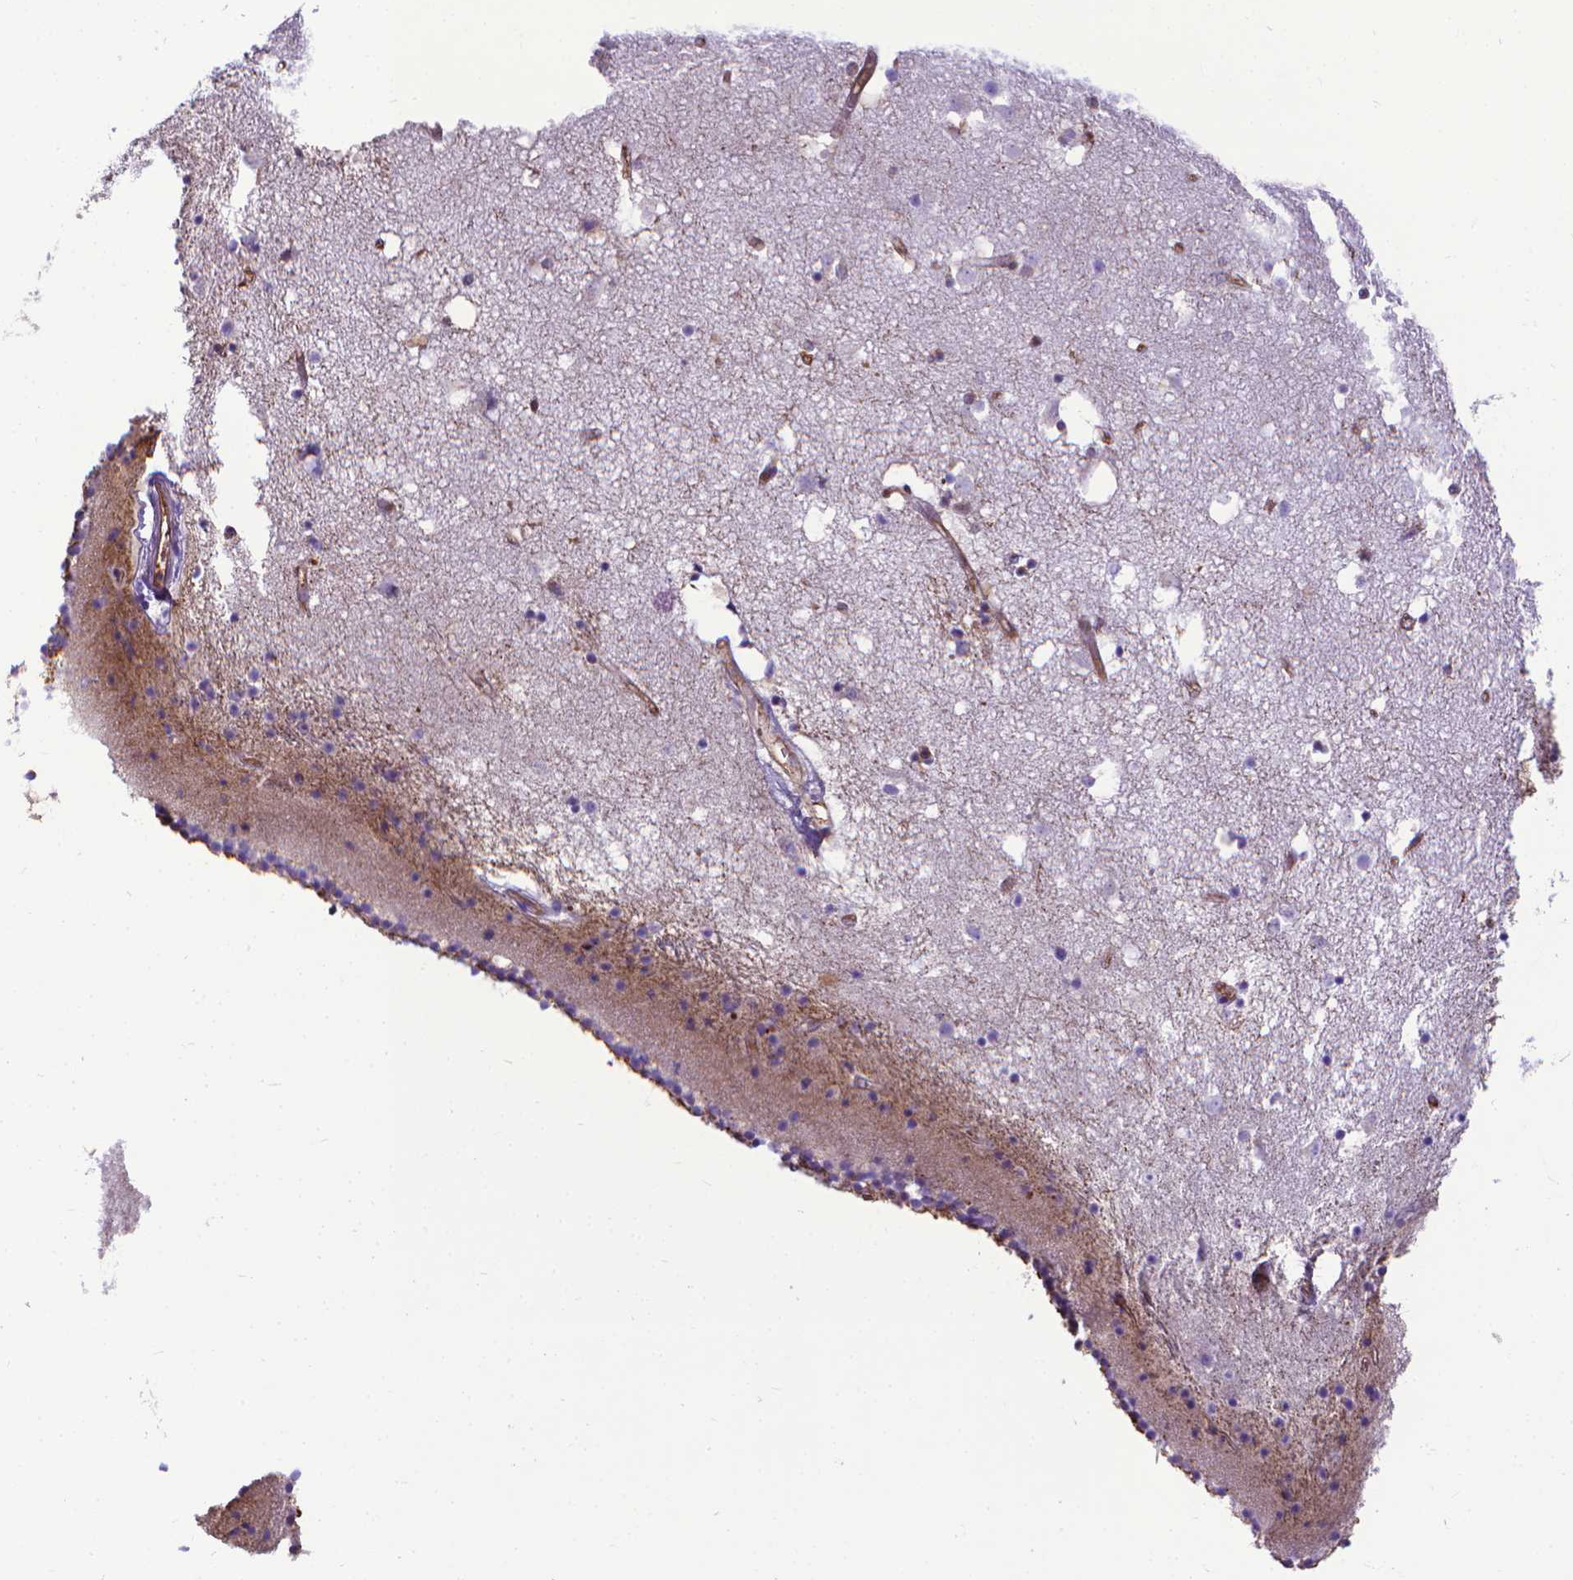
{"staining": {"intensity": "negative", "quantity": "none", "location": "none"}, "tissue": "caudate", "cell_type": "Glial cells", "image_type": "normal", "snomed": [{"axis": "morphology", "description": "Normal tissue, NOS"}, {"axis": "topography", "description": "Lateral ventricle wall"}], "caption": "This is an IHC image of benign caudate. There is no positivity in glial cells.", "gene": "CLIC4", "patient": {"sex": "female", "age": 71}}